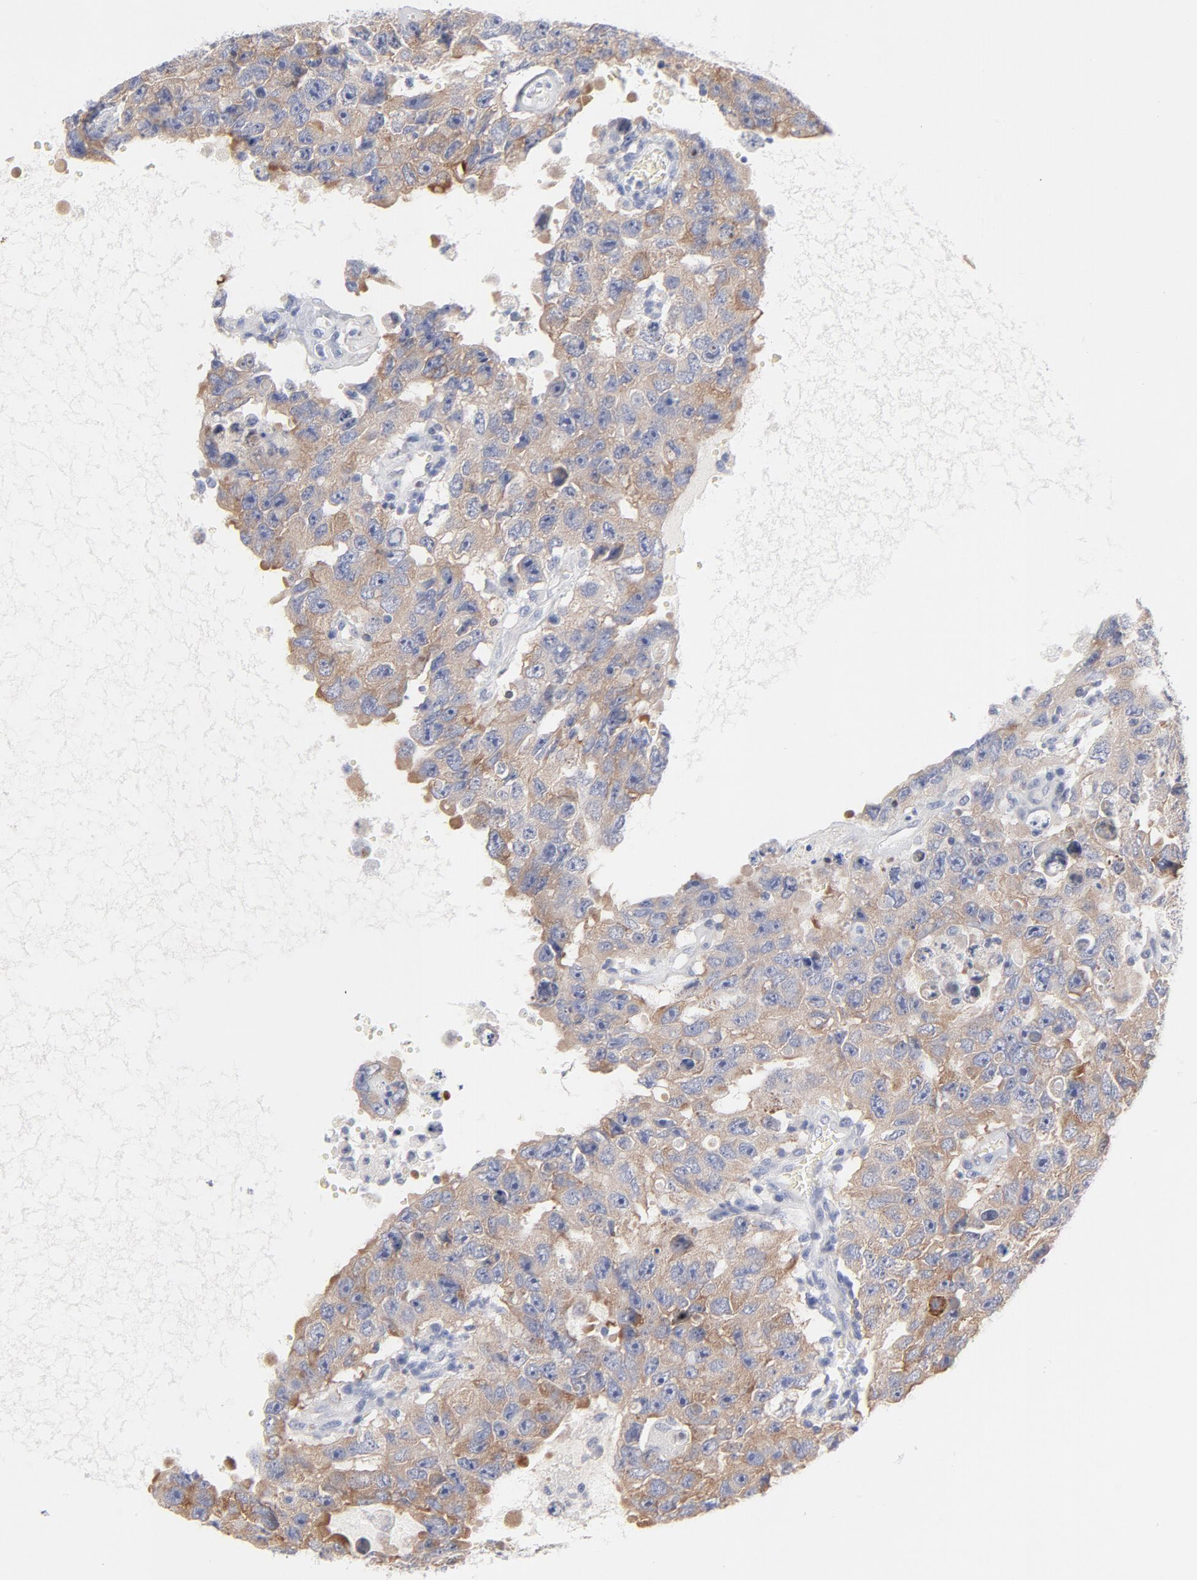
{"staining": {"intensity": "moderate", "quantity": ">75%", "location": "cytoplasmic/membranous"}, "tissue": "testis cancer", "cell_type": "Tumor cells", "image_type": "cancer", "snomed": [{"axis": "morphology", "description": "Carcinoma, Embryonal, NOS"}, {"axis": "topography", "description": "Testis"}], "caption": "A brown stain labels moderate cytoplasmic/membranous staining of a protein in testis embryonal carcinoma tumor cells.", "gene": "MID1", "patient": {"sex": "male", "age": 26}}